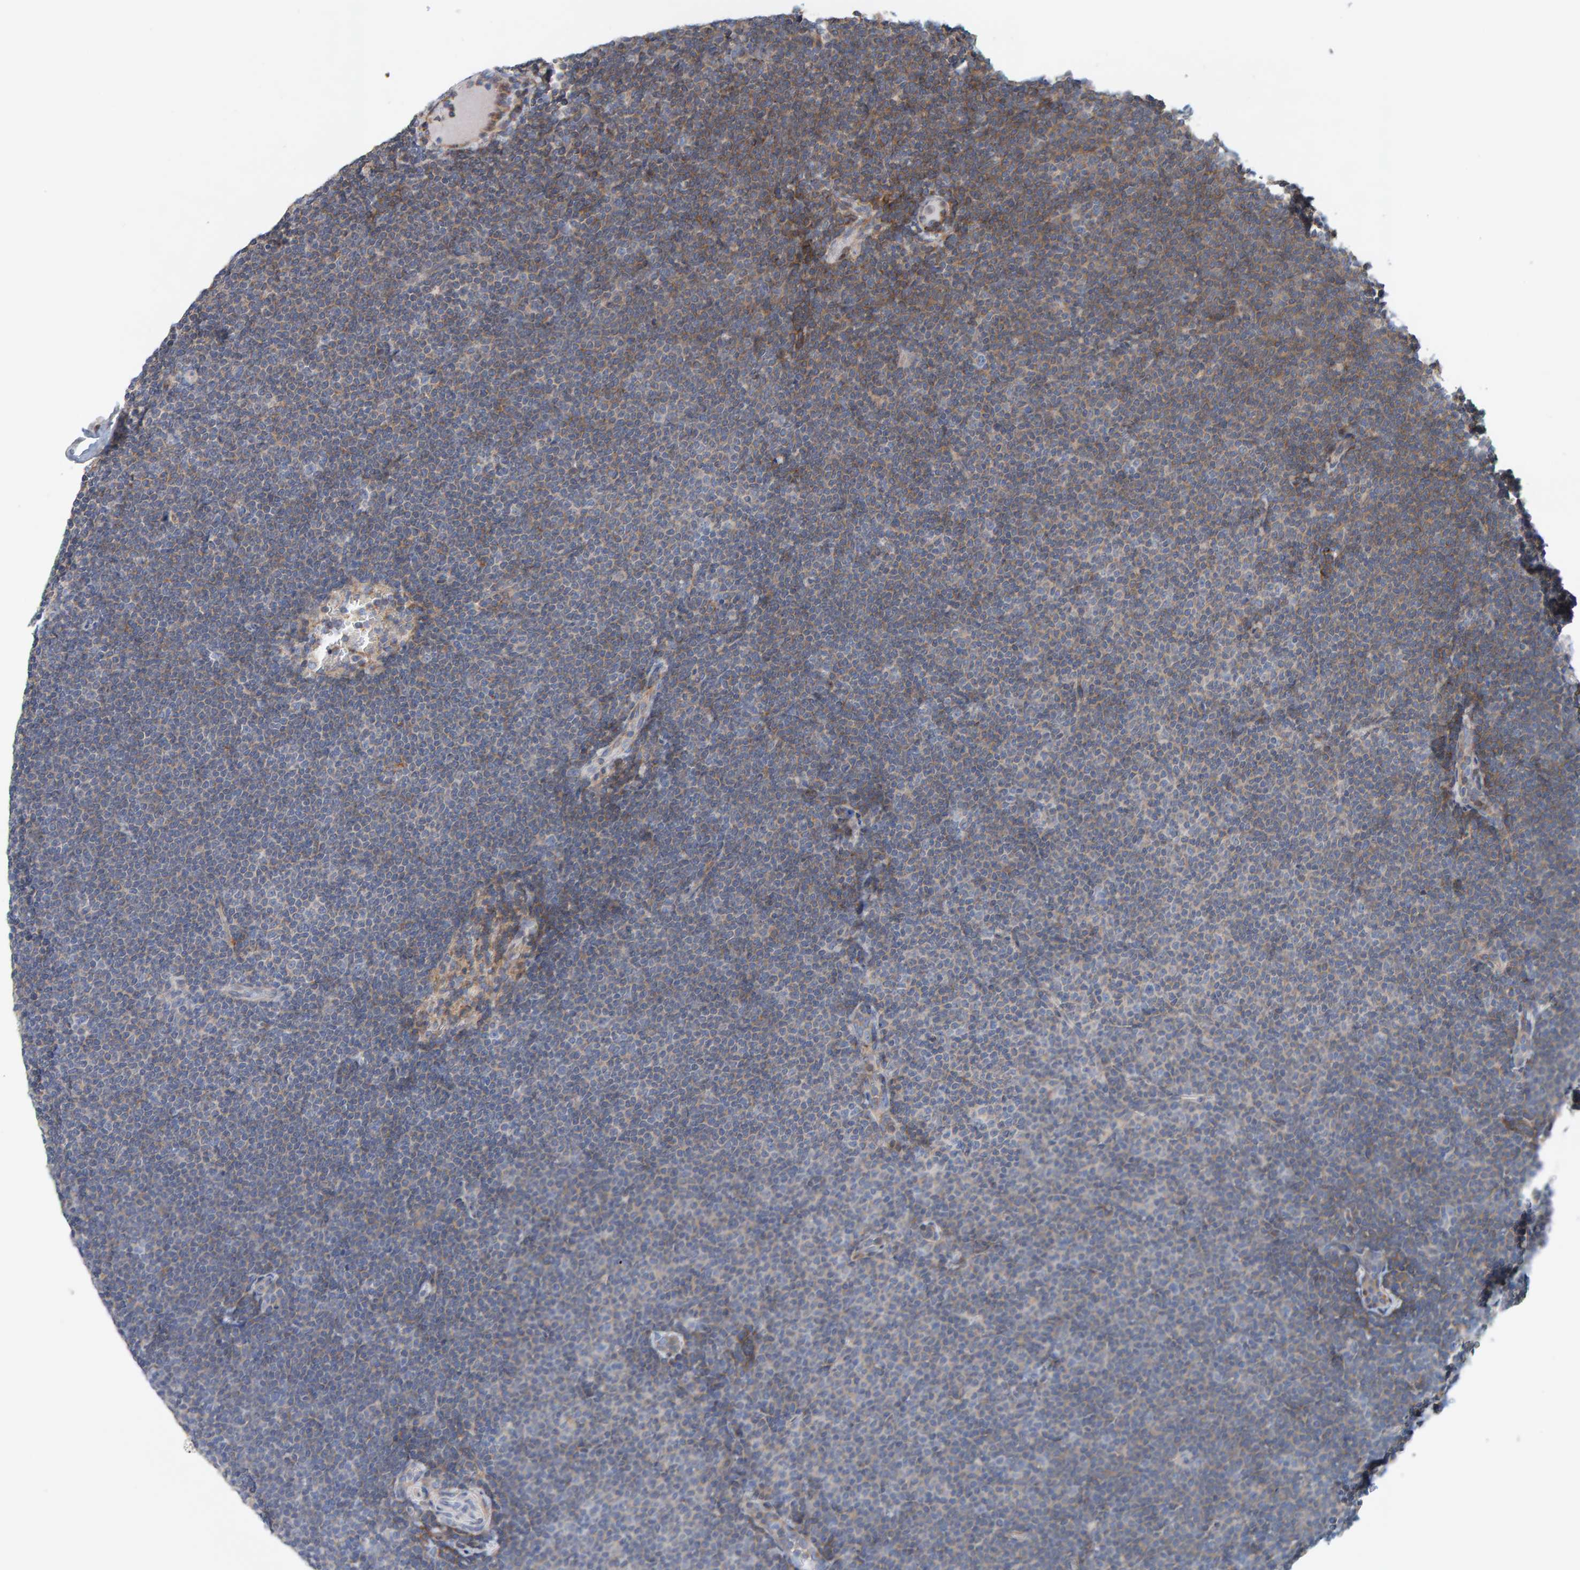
{"staining": {"intensity": "weak", "quantity": "25%-75%", "location": "cytoplasmic/membranous"}, "tissue": "lymphoma", "cell_type": "Tumor cells", "image_type": "cancer", "snomed": [{"axis": "morphology", "description": "Malignant lymphoma, non-Hodgkin's type, Low grade"}, {"axis": "topography", "description": "Lymph node"}], "caption": "There is low levels of weak cytoplasmic/membranous expression in tumor cells of malignant lymphoma, non-Hodgkin's type (low-grade), as demonstrated by immunohistochemical staining (brown color).", "gene": "RGP1", "patient": {"sex": "female", "age": 53}}